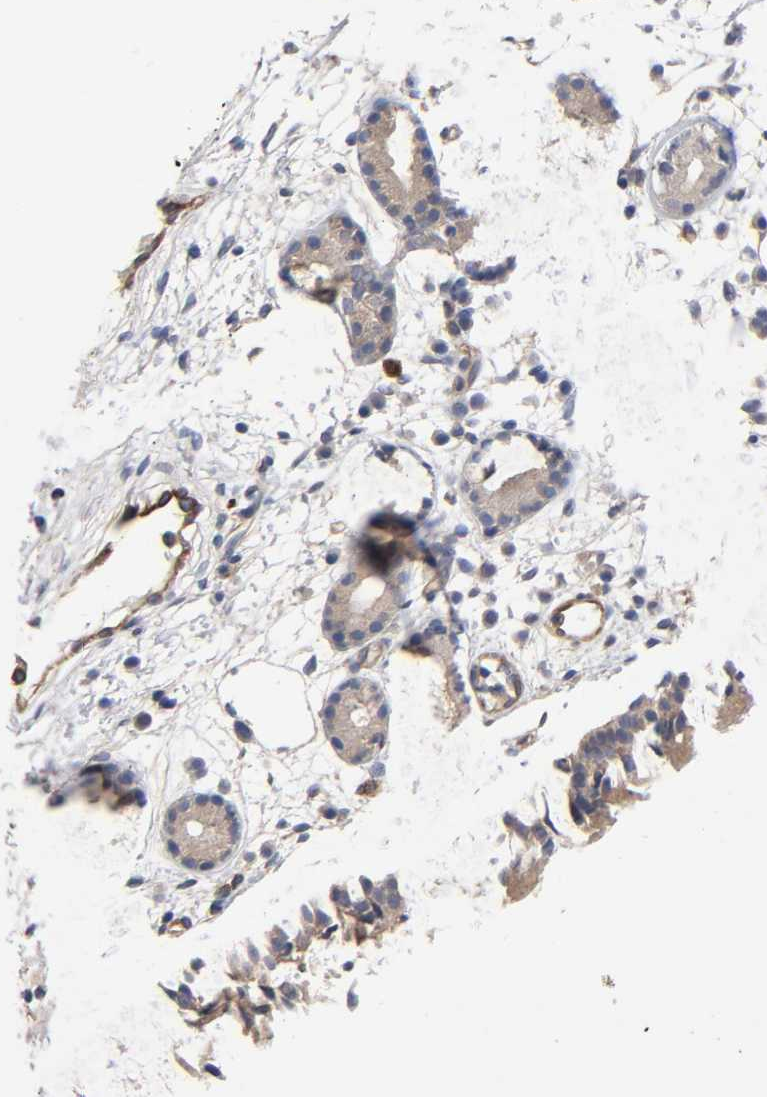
{"staining": {"intensity": "moderate", "quantity": ">75%", "location": "cytoplasmic/membranous"}, "tissue": "nasopharynx", "cell_type": "Respiratory epithelial cells", "image_type": "normal", "snomed": [{"axis": "morphology", "description": "Normal tissue, NOS"}, {"axis": "morphology", "description": "Inflammation, NOS"}, {"axis": "topography", "description": "Nasopharynx"}], "caption": "Protein expression by immunohistochemistry shows moderate cytoplasmic/membranous expression in approximately >75% of respiratory epithelial cells in benign nasopharynx.", "gene": "RAB13", "patient": {"sex": "female", "age": 55}}